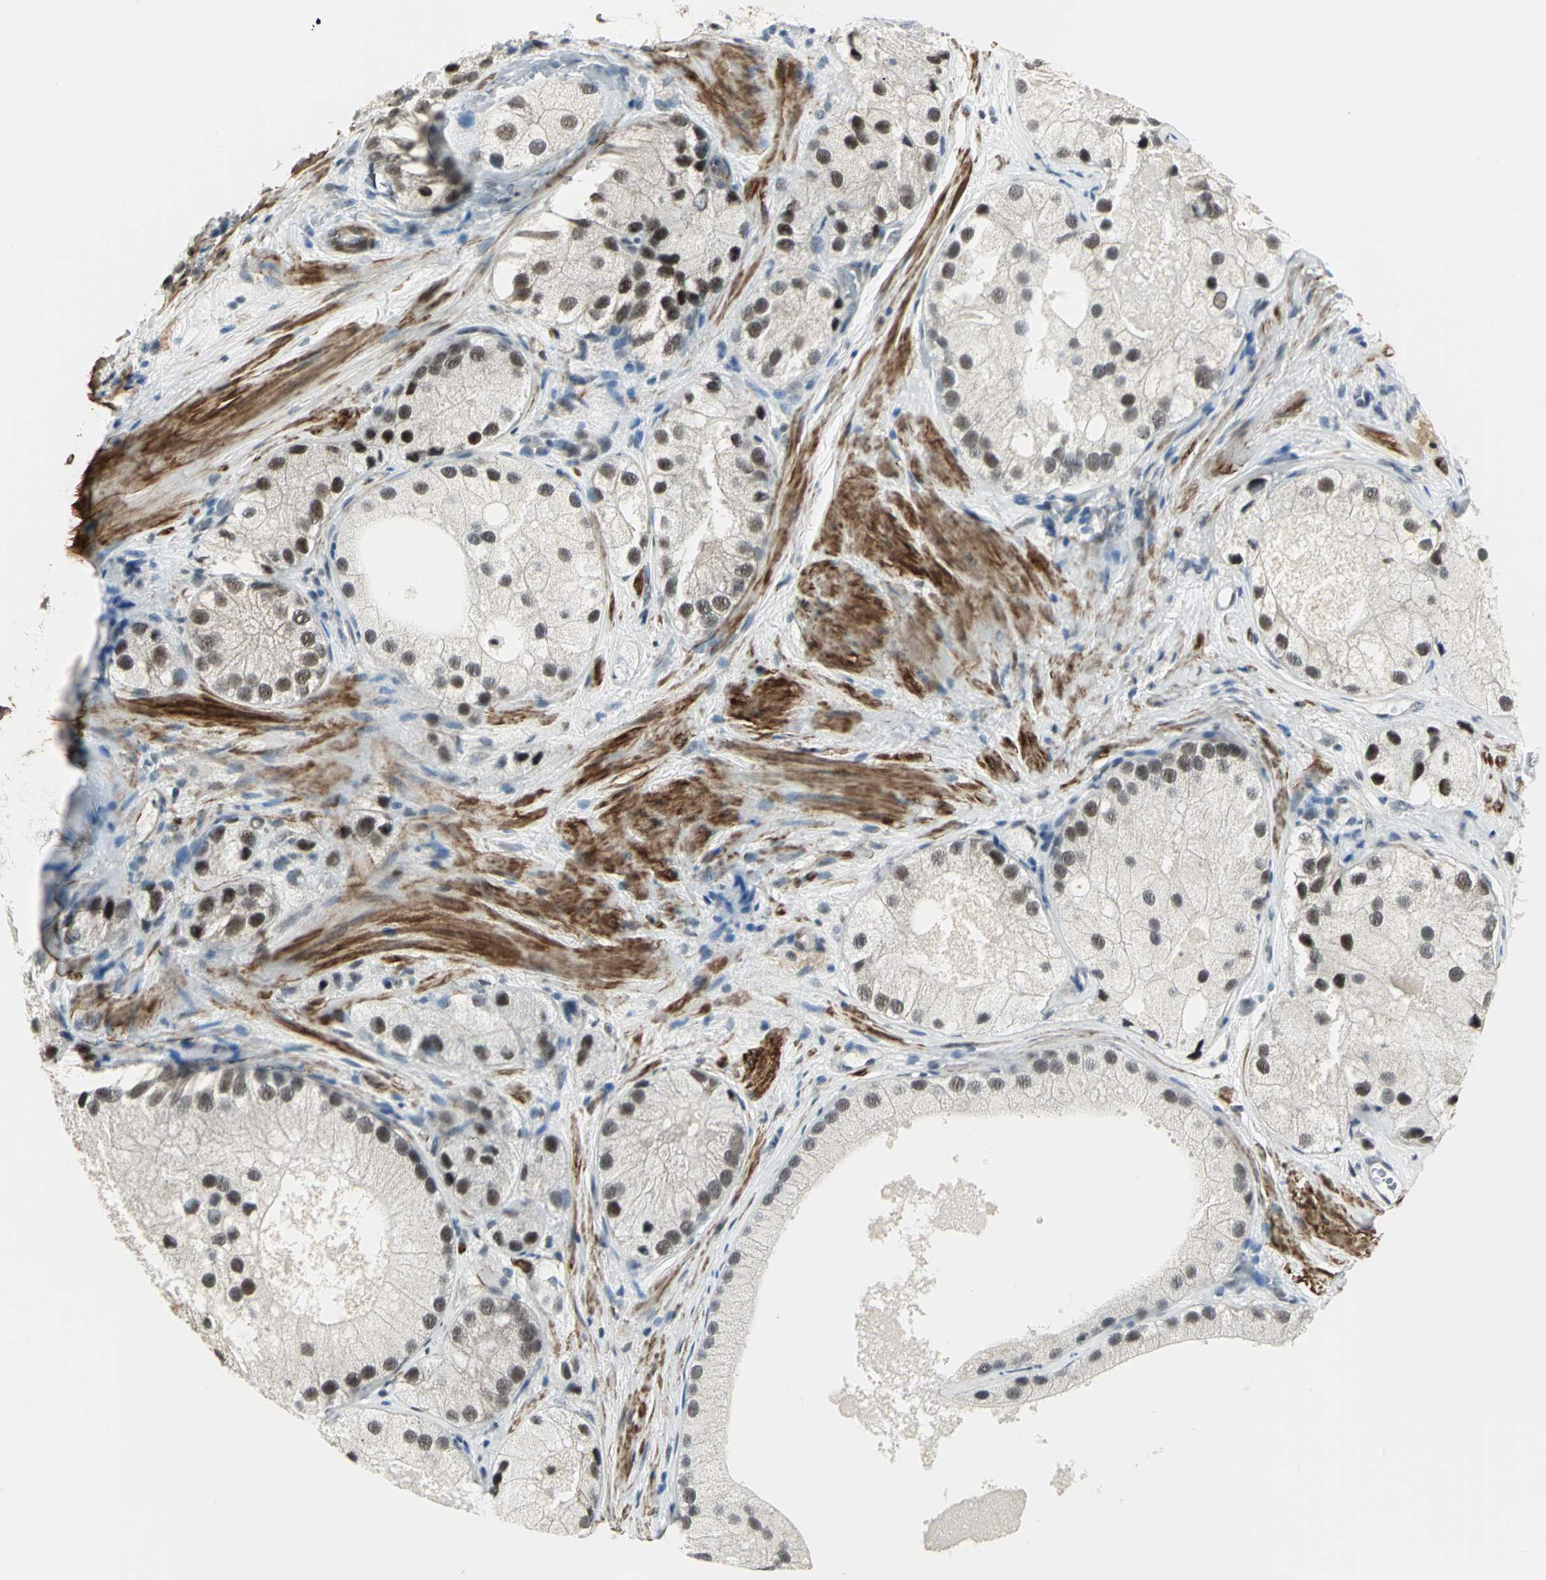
{"staining": {"intensity": "weak", "quantity": "25%-75%", "location": "nuclear"}, "tissue": "prostate cancer", "cell_type": "Tumor cells", "image_type": "cancer", "snomed": [{"axis": "morphology", "description": "Adenocarcinoma, Low grade"}, {"axis": "topography", "description": "Prostate"}], "caption": "Approximately 25%-75% of tumor cells in prostate cancer (low-grade adenocarcinoma) demonstrate weak nuclear protein positivity as visualized by brown immunohistochemical staining.", "gene": "MTA1", "patient": {"sex": "male", "age": 69}}